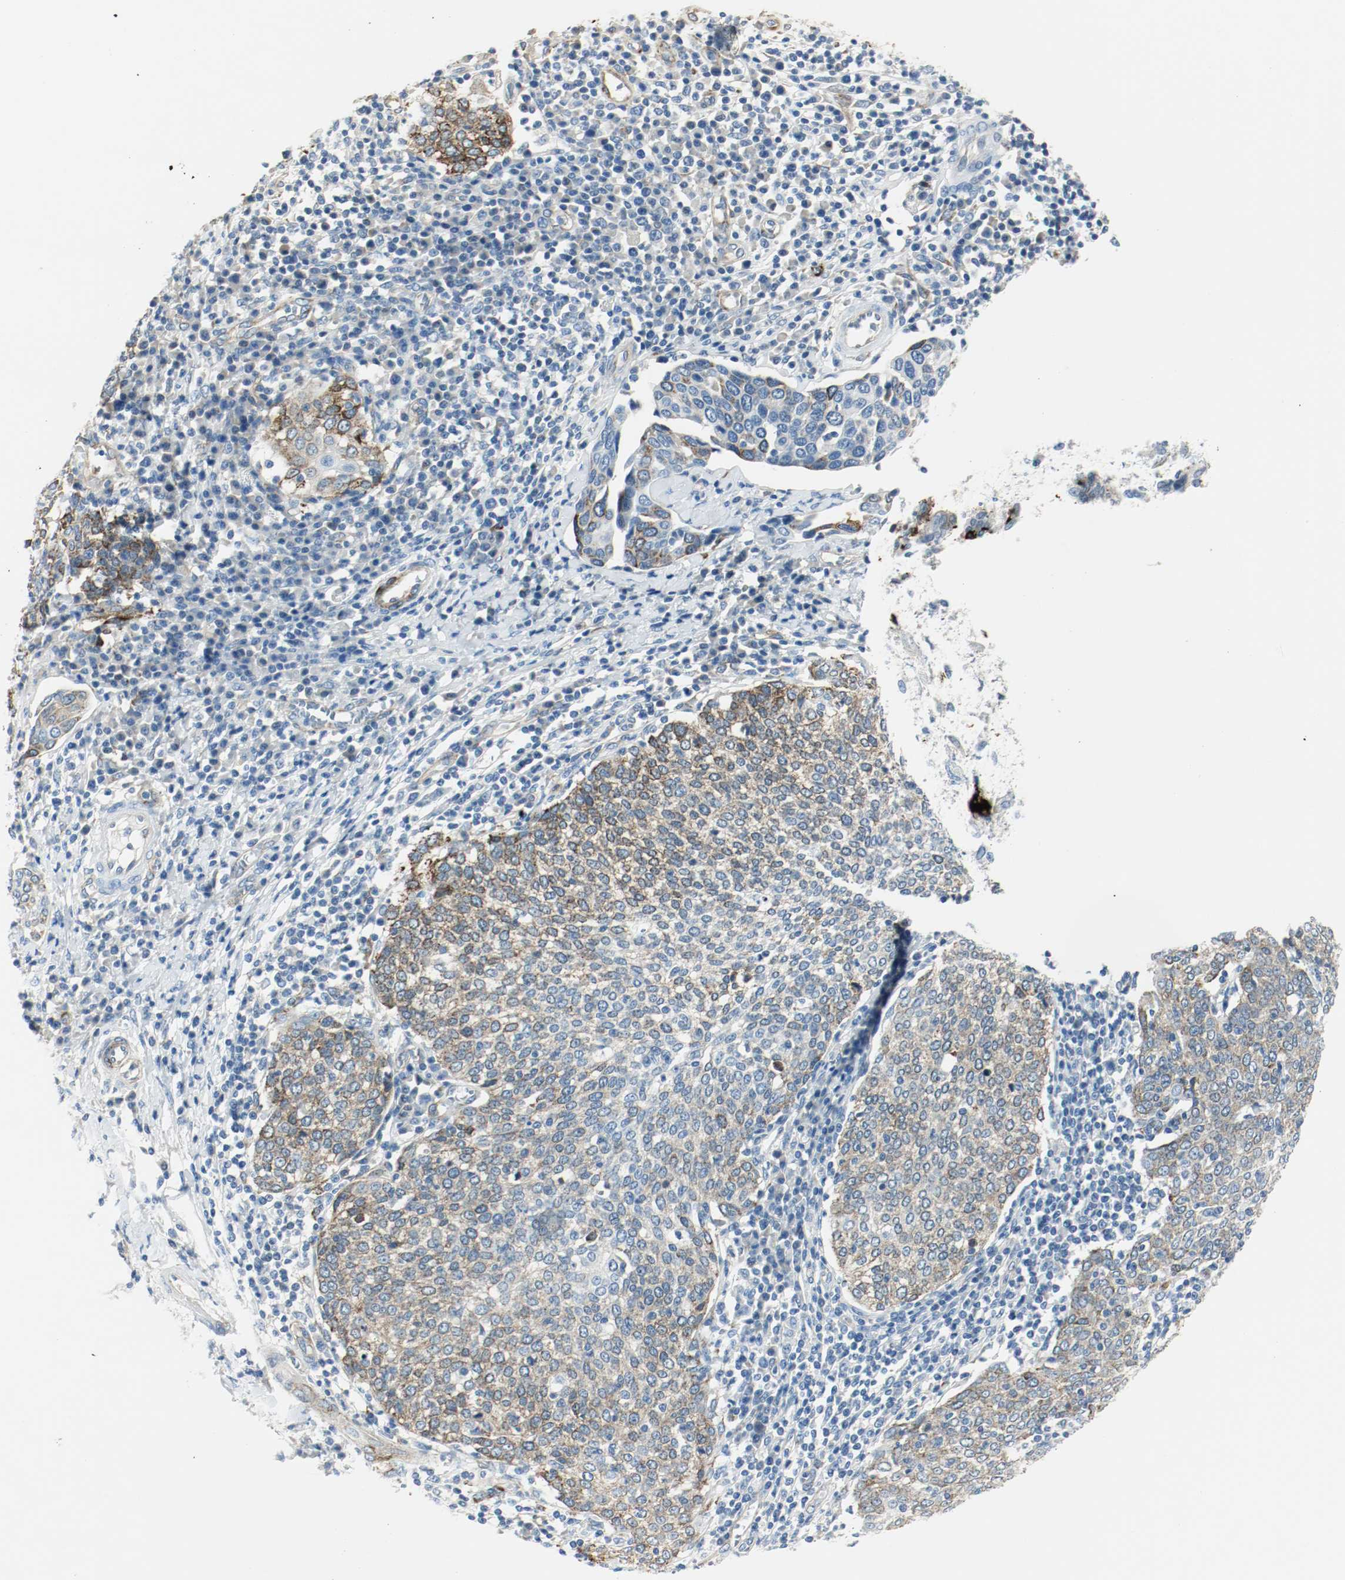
{"staining": {"intensity": "weak", "quantity": "25%-75%", "location": "cytoplasmic/membranous"}, "tissue": "cervical cancer", "cell_type": "Tumor cells", "image_type": "cancer", "snomed": [{"axis": "morphology", "description": "Squamous cell carcinoma, NOS"}, {"axis": "topography", "description": "Cervix"}], "caption": "Cervical cancer was stained to show a protein in brown. There is low levels of weak cytoplasmic/membranous staining in approximately 25%-75% of tumor cells.", "gene": "LAMB1", "patient": {"sex": "female", "age": 40}}